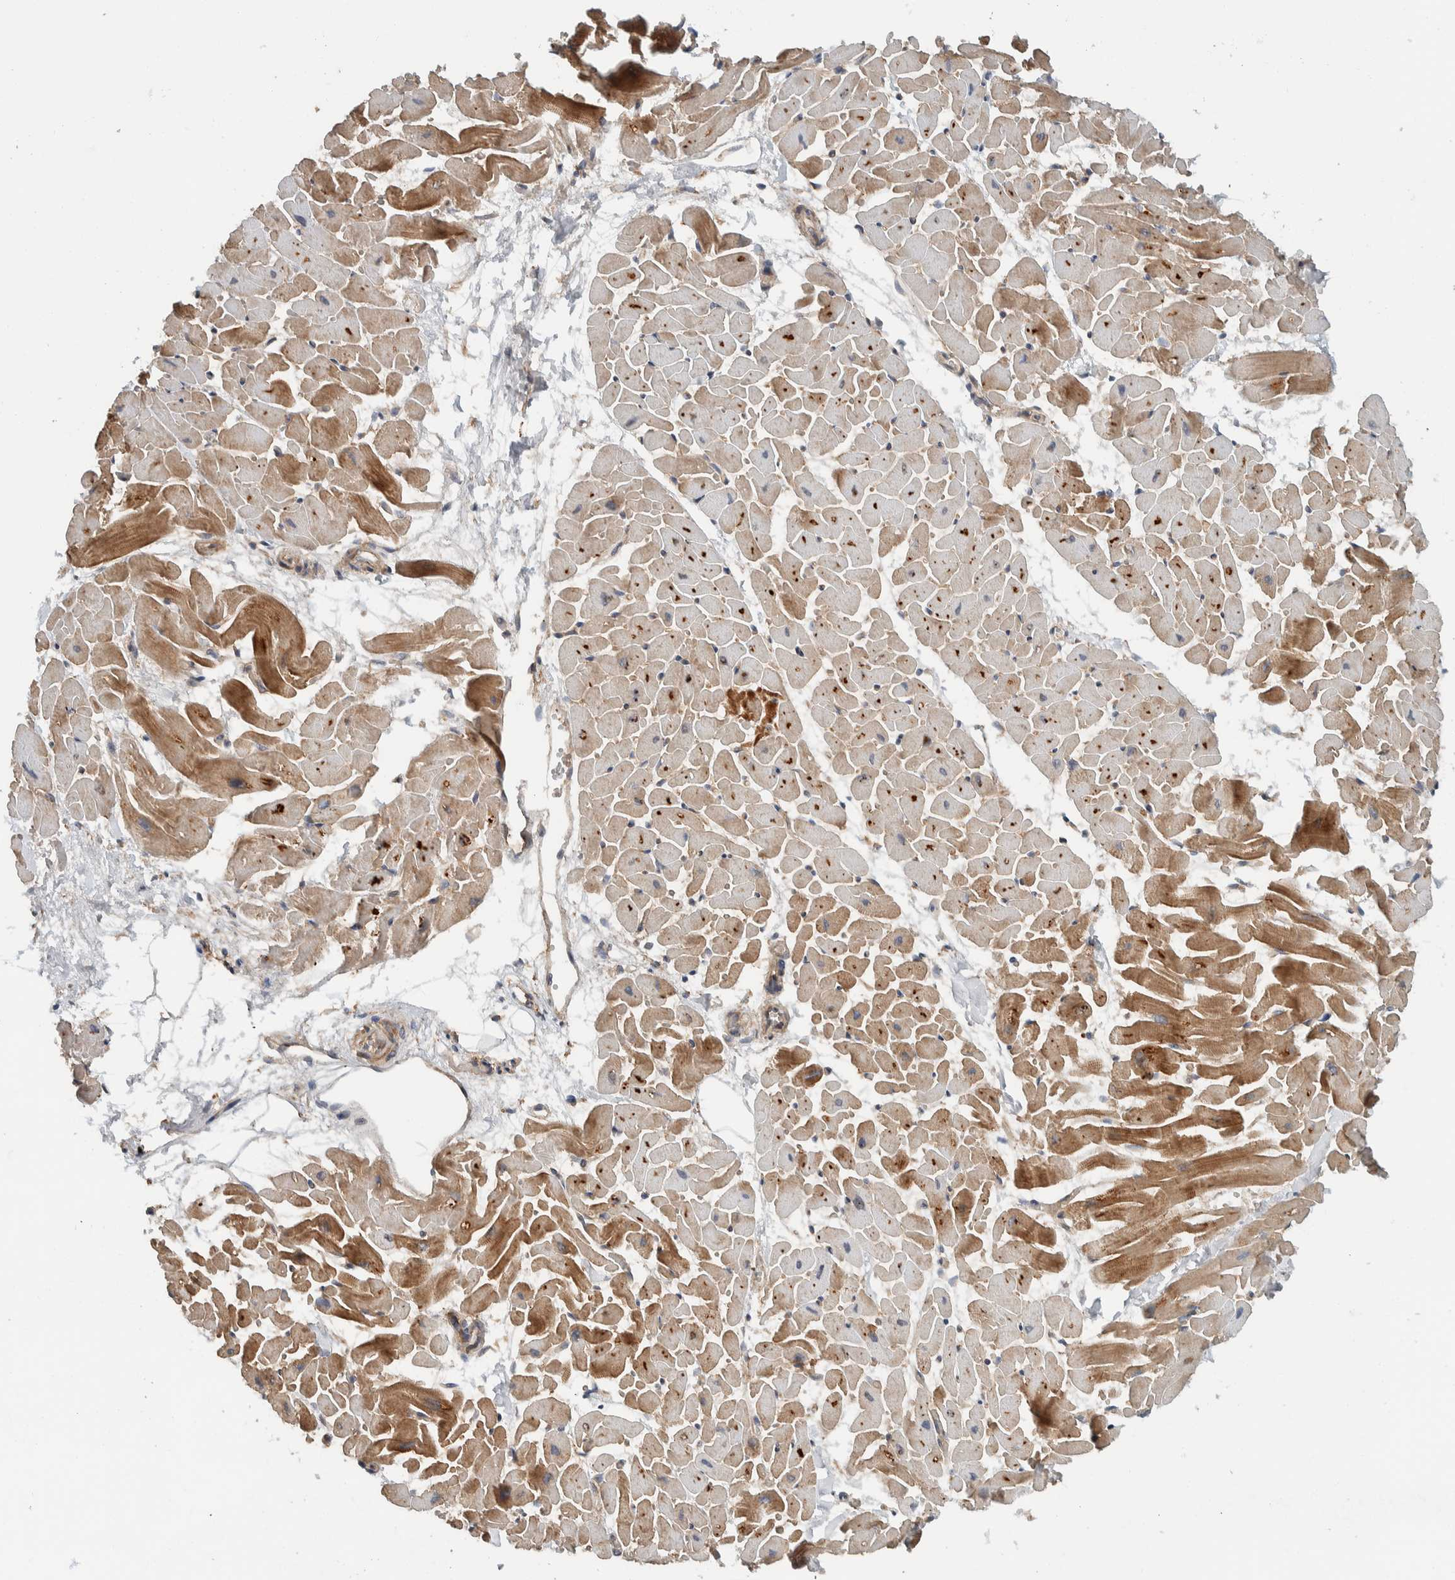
{"staining": {"intensity": "moderate", "quantity": ">75%", "location": "cytoplasmic/membranous"}, "tissue": "heart muscle", "cell_type": "Cardiomyocytes", "image_type": "normal", "snomed": [{"axis": "morphology", "description": "Normal tissue, NOS"}, {"axis": "topography", "description": "Heart"}], "caption": "Heart muscle was stained to show a protein in brown. There is medium levels of moderate cytoplasmic/membranous staining in approximately >75% of cardiomyocytes. (DAB (3,3'-diaminobenzidine) IHC with brightfield microscopy, high magnification).", "gene": "ARMC7", "patient": {"sex": "female", "age": 19}}